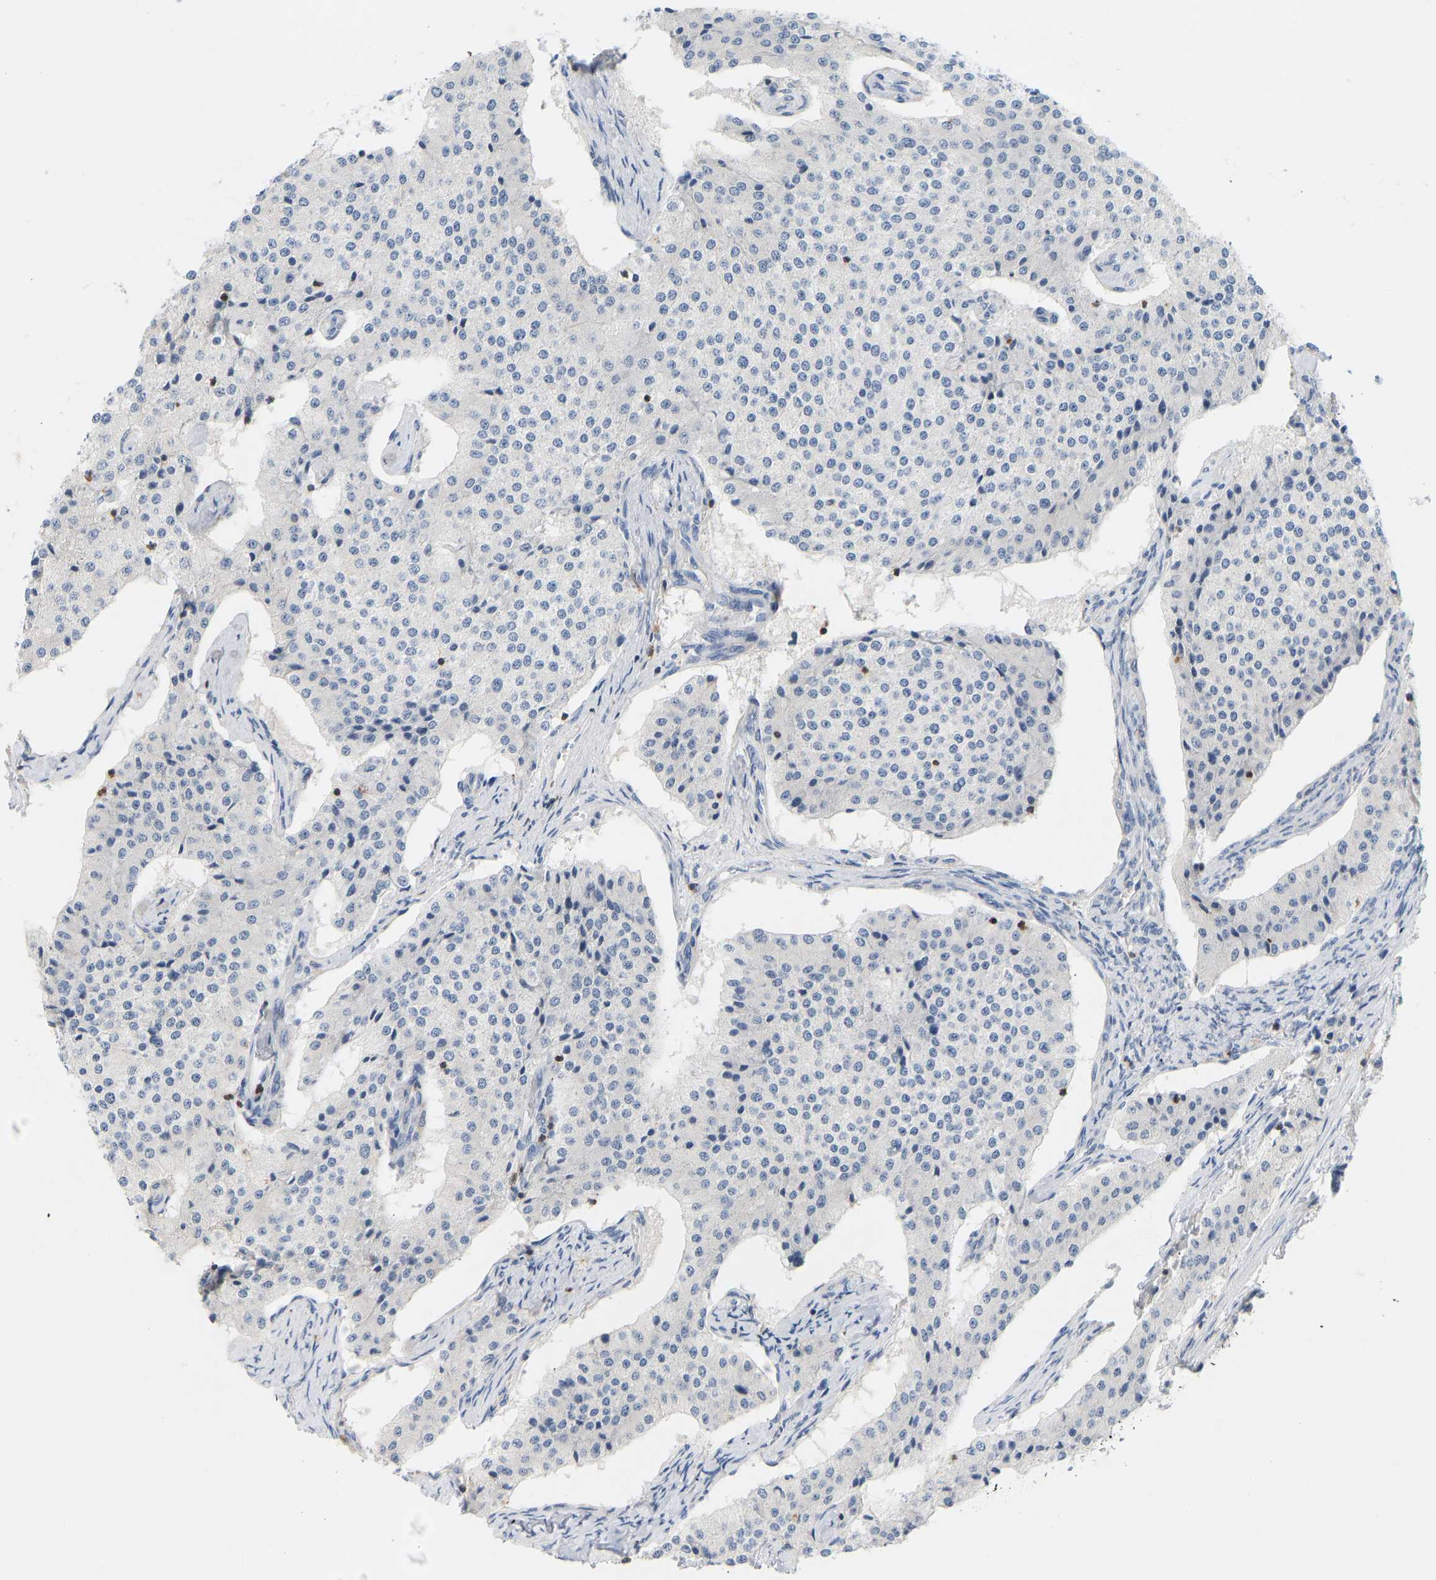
{"staining": {"intensity": "negative", "quantity": "none", "location": "none"}, "tissue": "carcinoid", "cell_type": "Tumor cells", "image_type": "cancer", "snomed": [{"axis": "morphology", "description": "Carcinoid, malignant, NOS"}, {"axis": "topography", "description": "Colon"}], "caption": "An image of carcinoid (malignant) stained for a protein reveals no brown staining in tumor cells.", "gene": "EVL", "patient": {"sex": "female", "age": 52}}